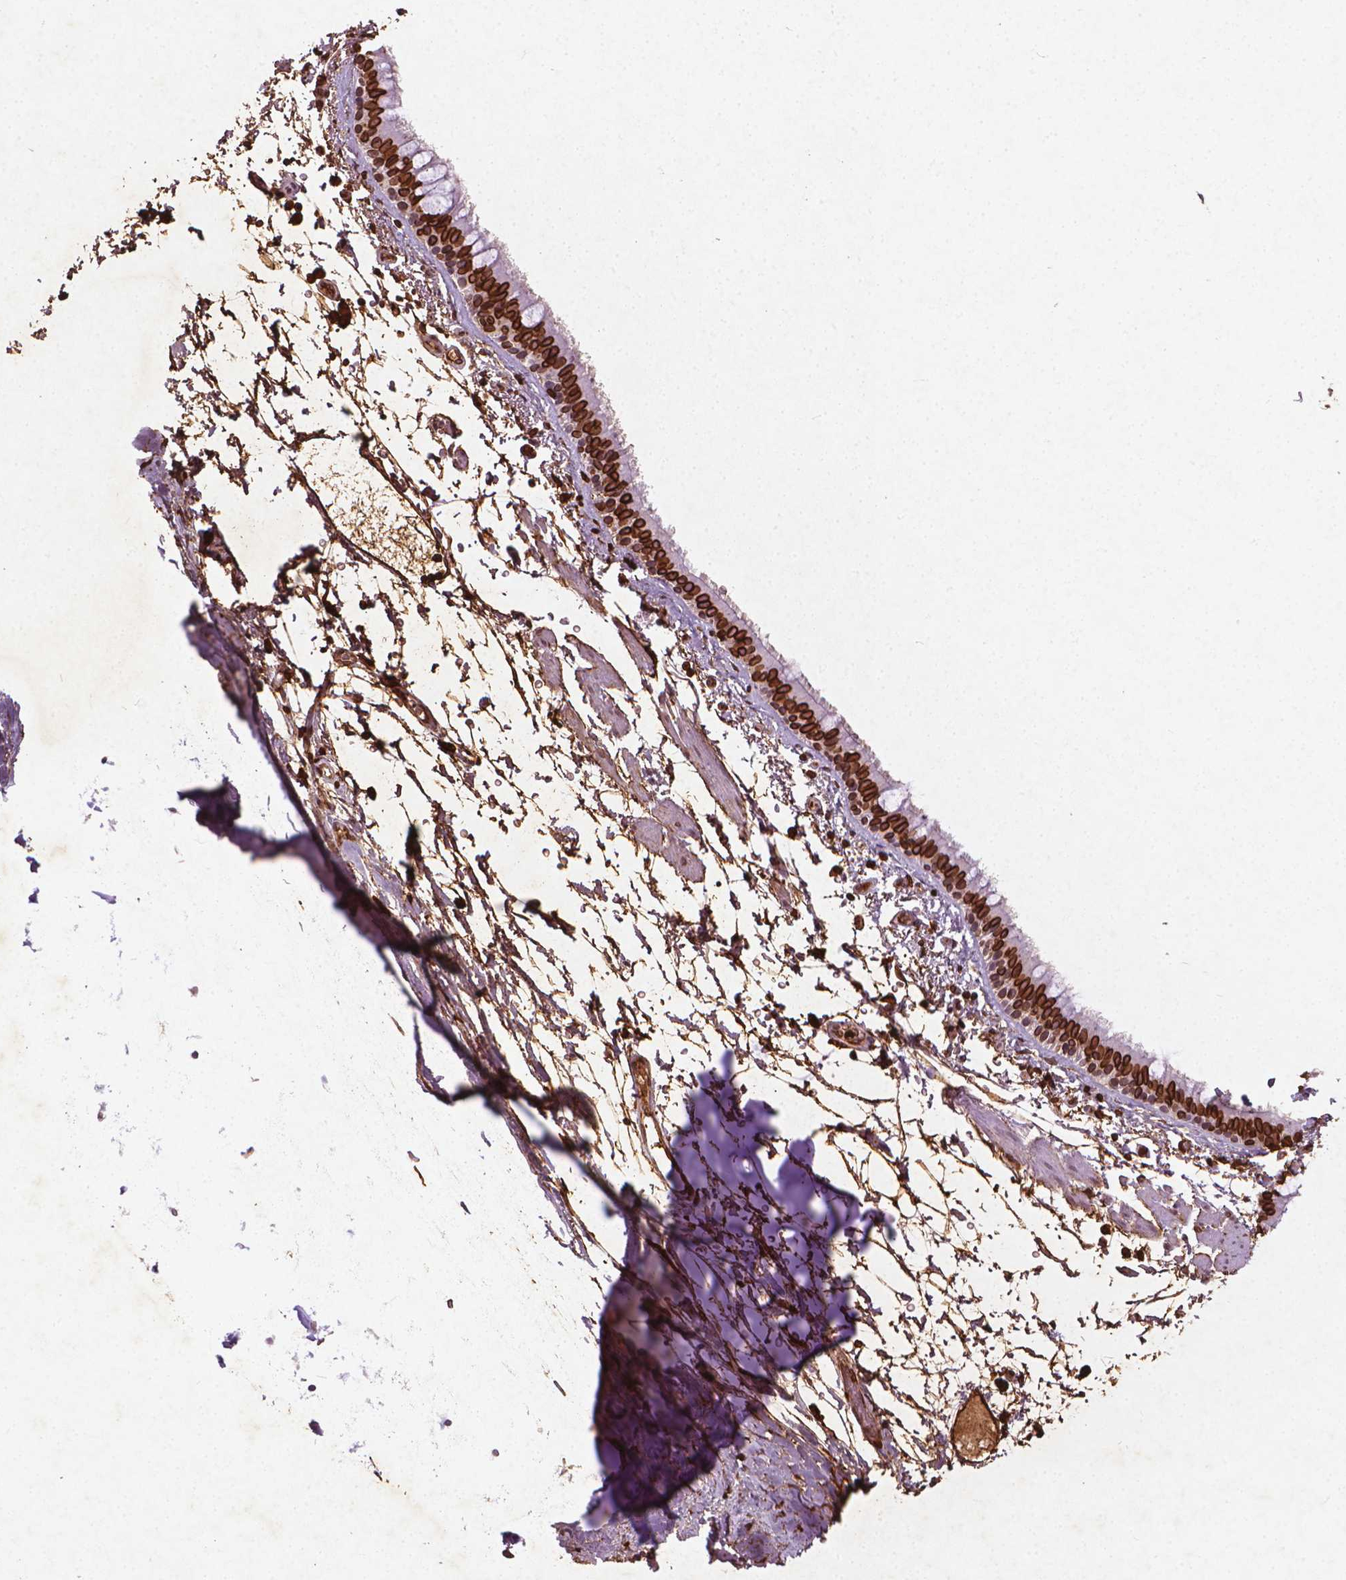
{"staining": {"intensity": "strong", "quantity": ">75%", "location": "cytoplasmic/membranous,nuclear"}, "tissue": "bronchus", "cell_type": "Respiratory epithelial cells", "image_type": "normal", "snomed": [{"axis": "morphology", "description": "Normal tissue, NOS"}, {"axis": "topography", "description": "Bronchus"}], "caption": "The immunohistochemical stain highlights strong cytoplasmic/membranous,nuclear positivity in respiratory epithelial cells of unremarkable bronchus. The staining was performed using DAB to visualize the protein expression in brown, while the nuclei were stained in blue with hematoxylin (Magnification: 20x).", "gene": "LMNB1", "patient": {"sex": "female", "age": 61}}